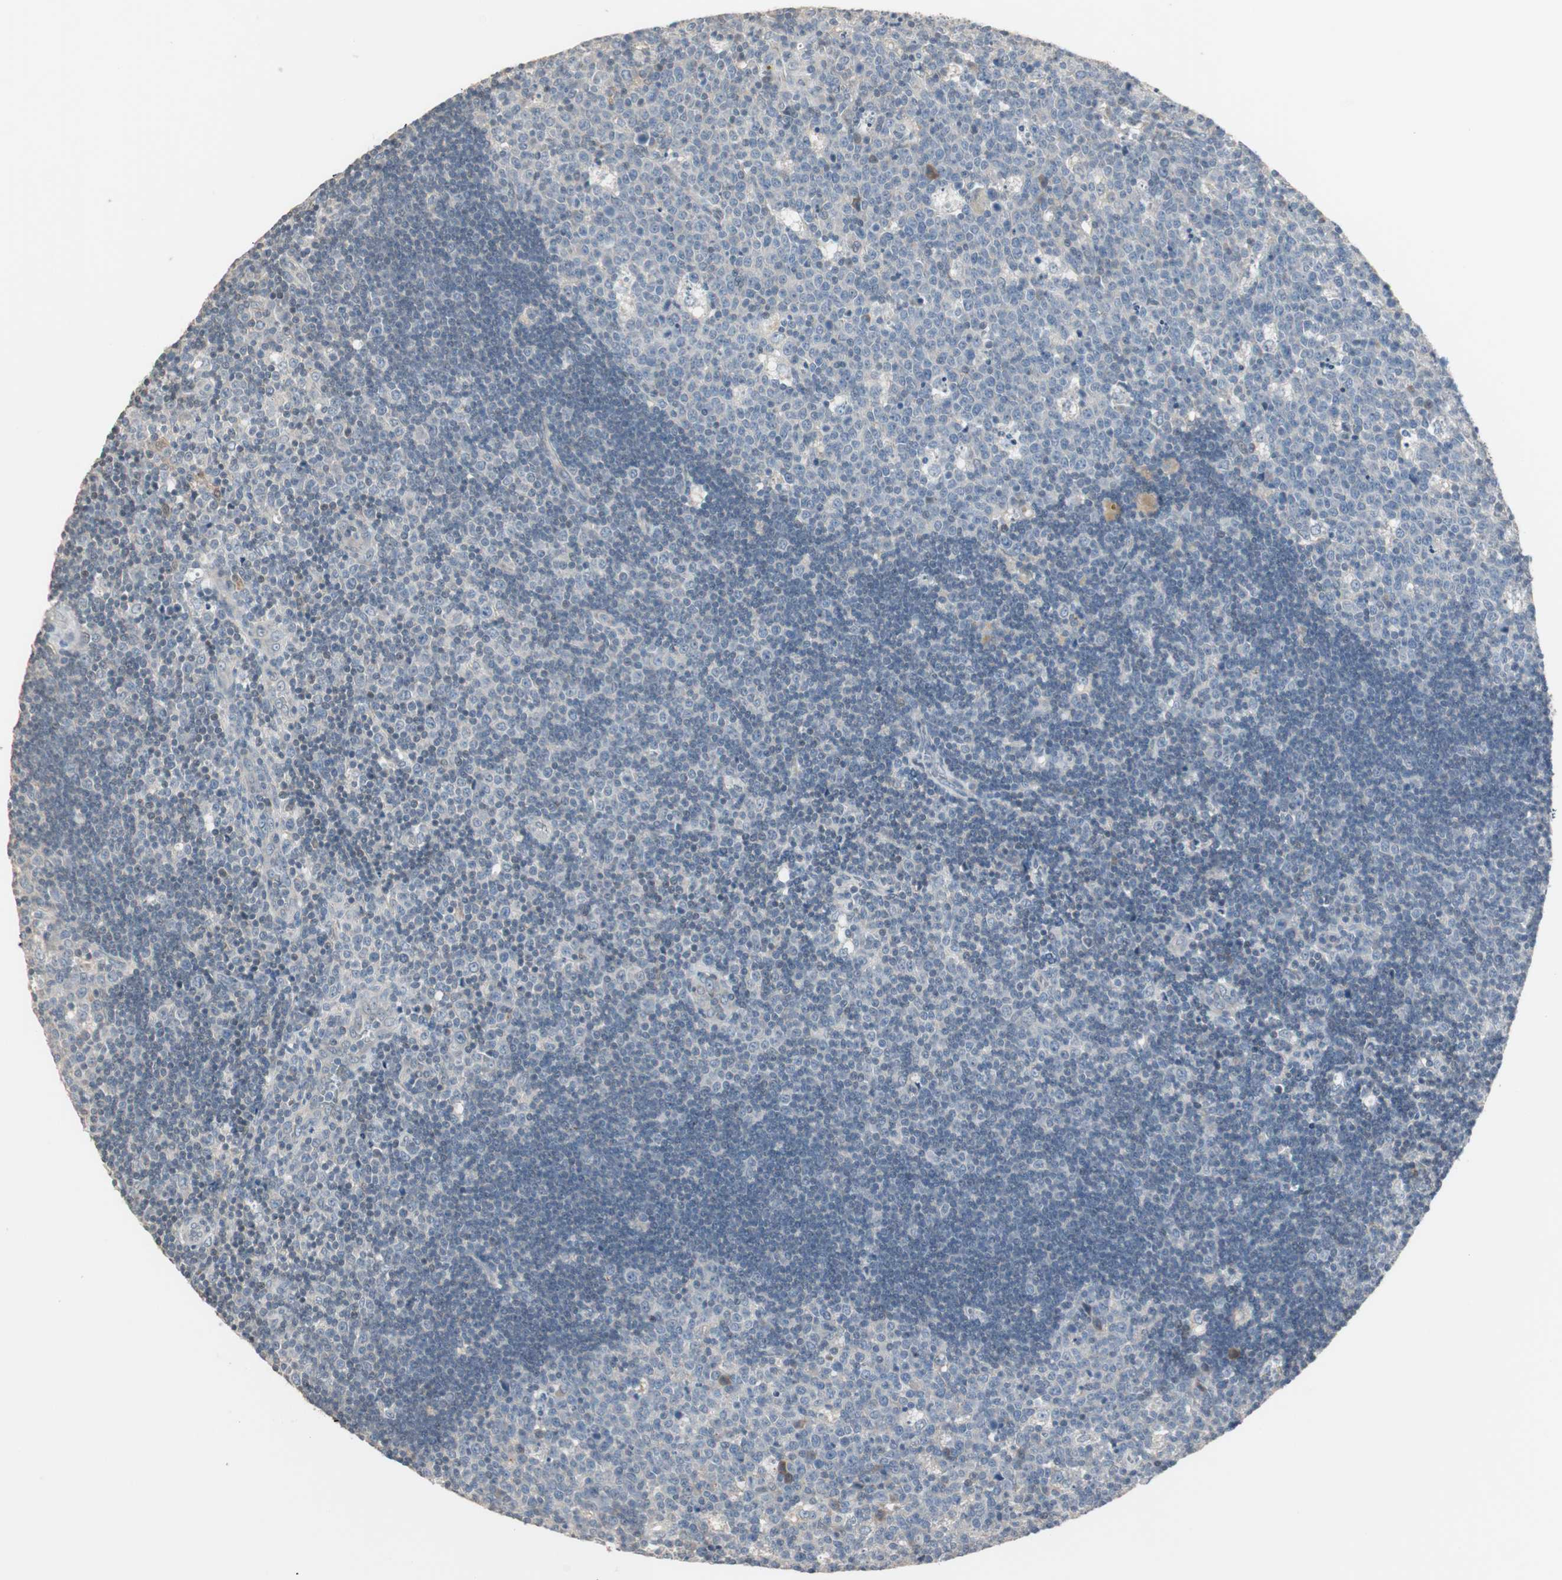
{"staining": {"intensity": "negative", "quantity": "none", "location": "none"}, "tissue": "lymph node", "cell_type": "Germinal center cells", "image_type": "normal", "snomed": [{"axis": "morphology", "description": "Normal tissue, NOS"}, {"axis": "topography", "description": "Lymph node"}, {"axis": "topography", "description": "Salivary gland"}], "caption": "Immunohistochemistry photomicrograph of unremarkable lymph node: lymph node stained with DAB demonstrates no significant protein expression in germinal center cells. Brightfield microscopy of IHC stained with DAB (3,3'-diaminobenzidine) (brown) and hematoxylin (blue), captured at high magnification.", "gene": "PDZK1", "patient": {"sex": "male", "age": 8}}